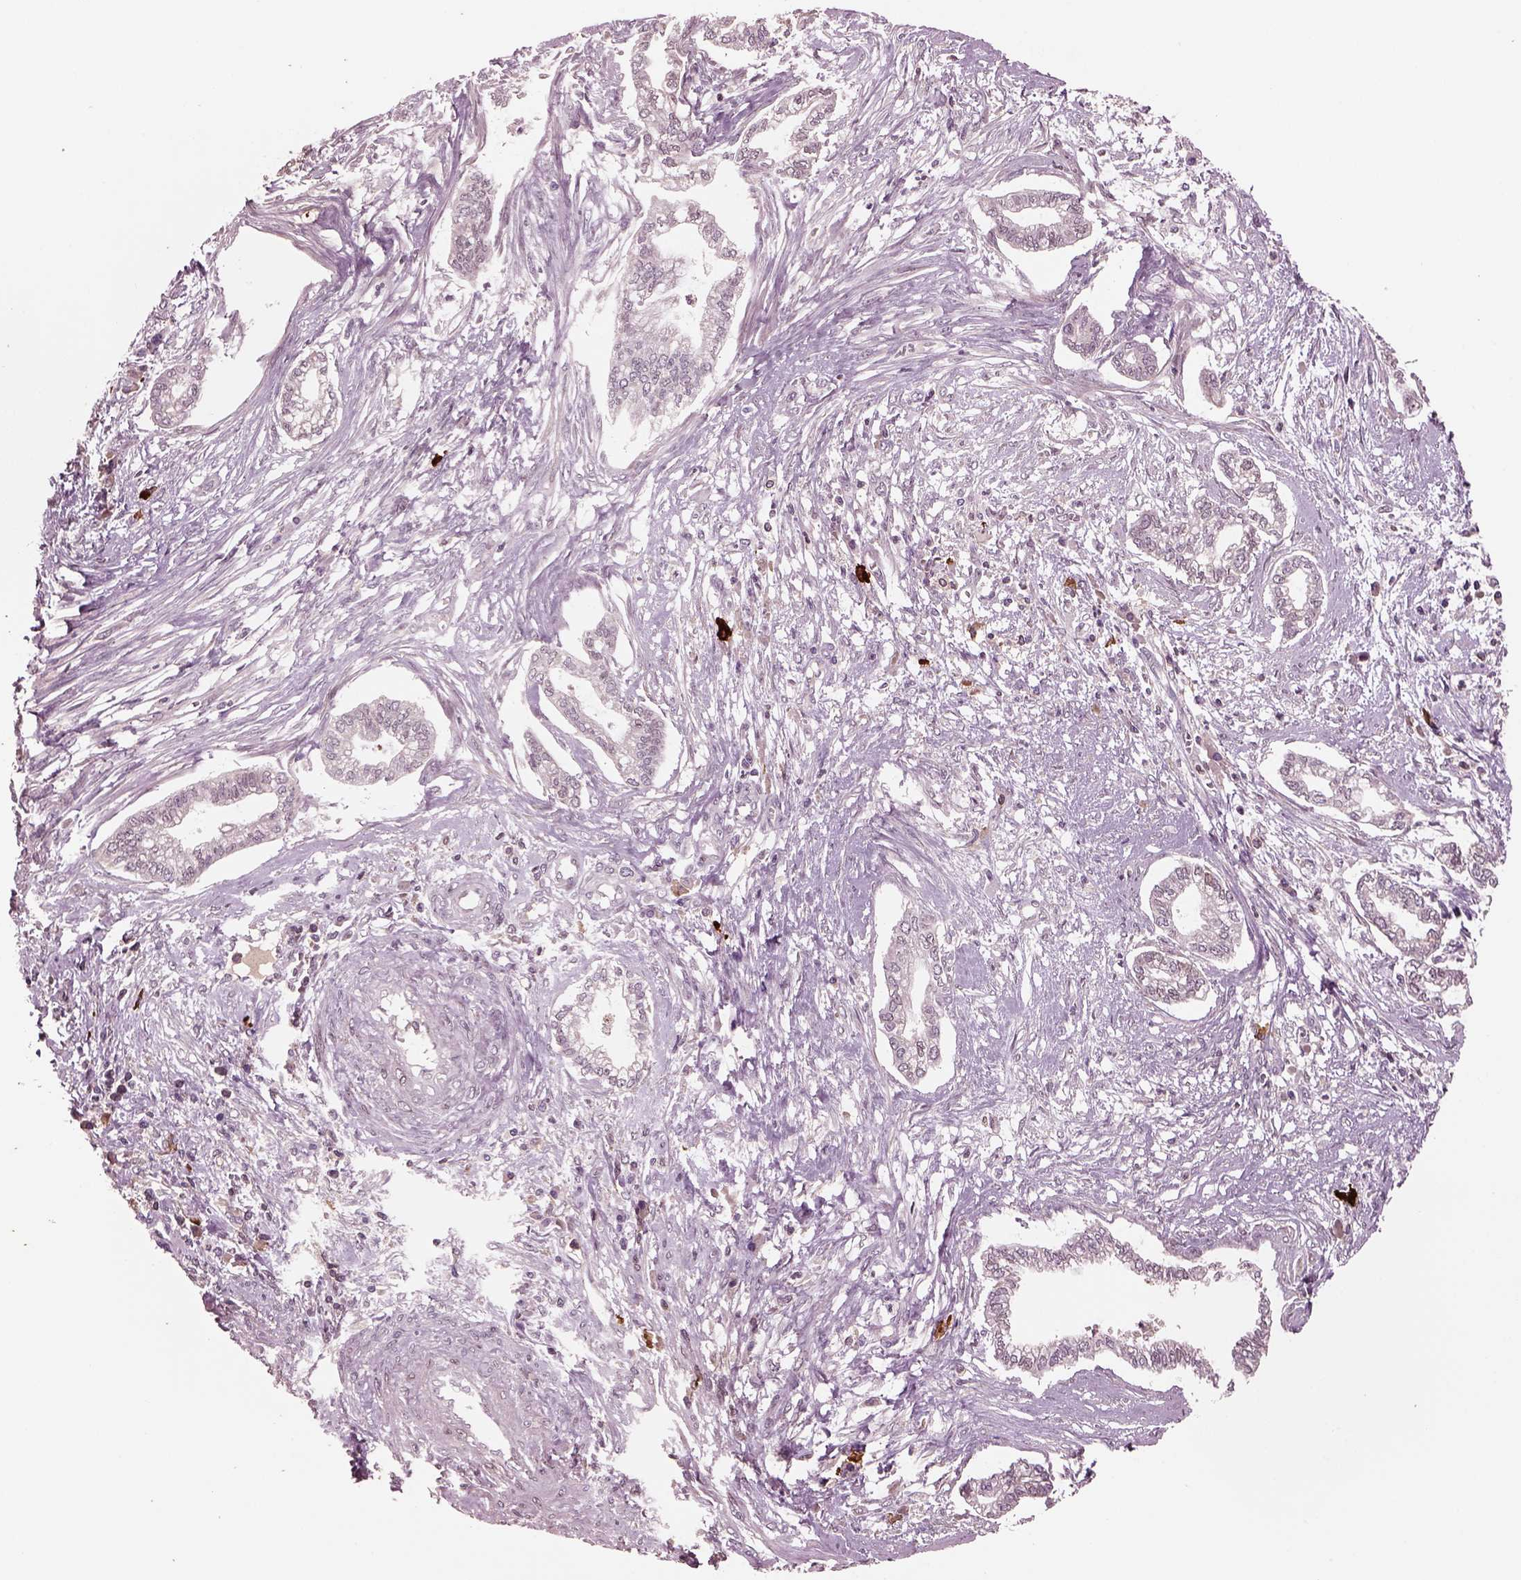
{"staining": {"intensity": "negative", "quantity": "none", "location": "none"}, "tissue": "cervical cancer", "cell_type": "Tumor cells", "image_type": "cancer", "snomed": [{"axis": "morphology", "description": "Adenocarcinoma, NOS"}, {"axis": "topography", "description": "Cervix"}], "caption": "The micrograph reveals no significant expression in tumor cells of cervical cancer (adenocarcinoma).", "gene": "PTX4", "patient": {"sex": "female", "age": 62}}